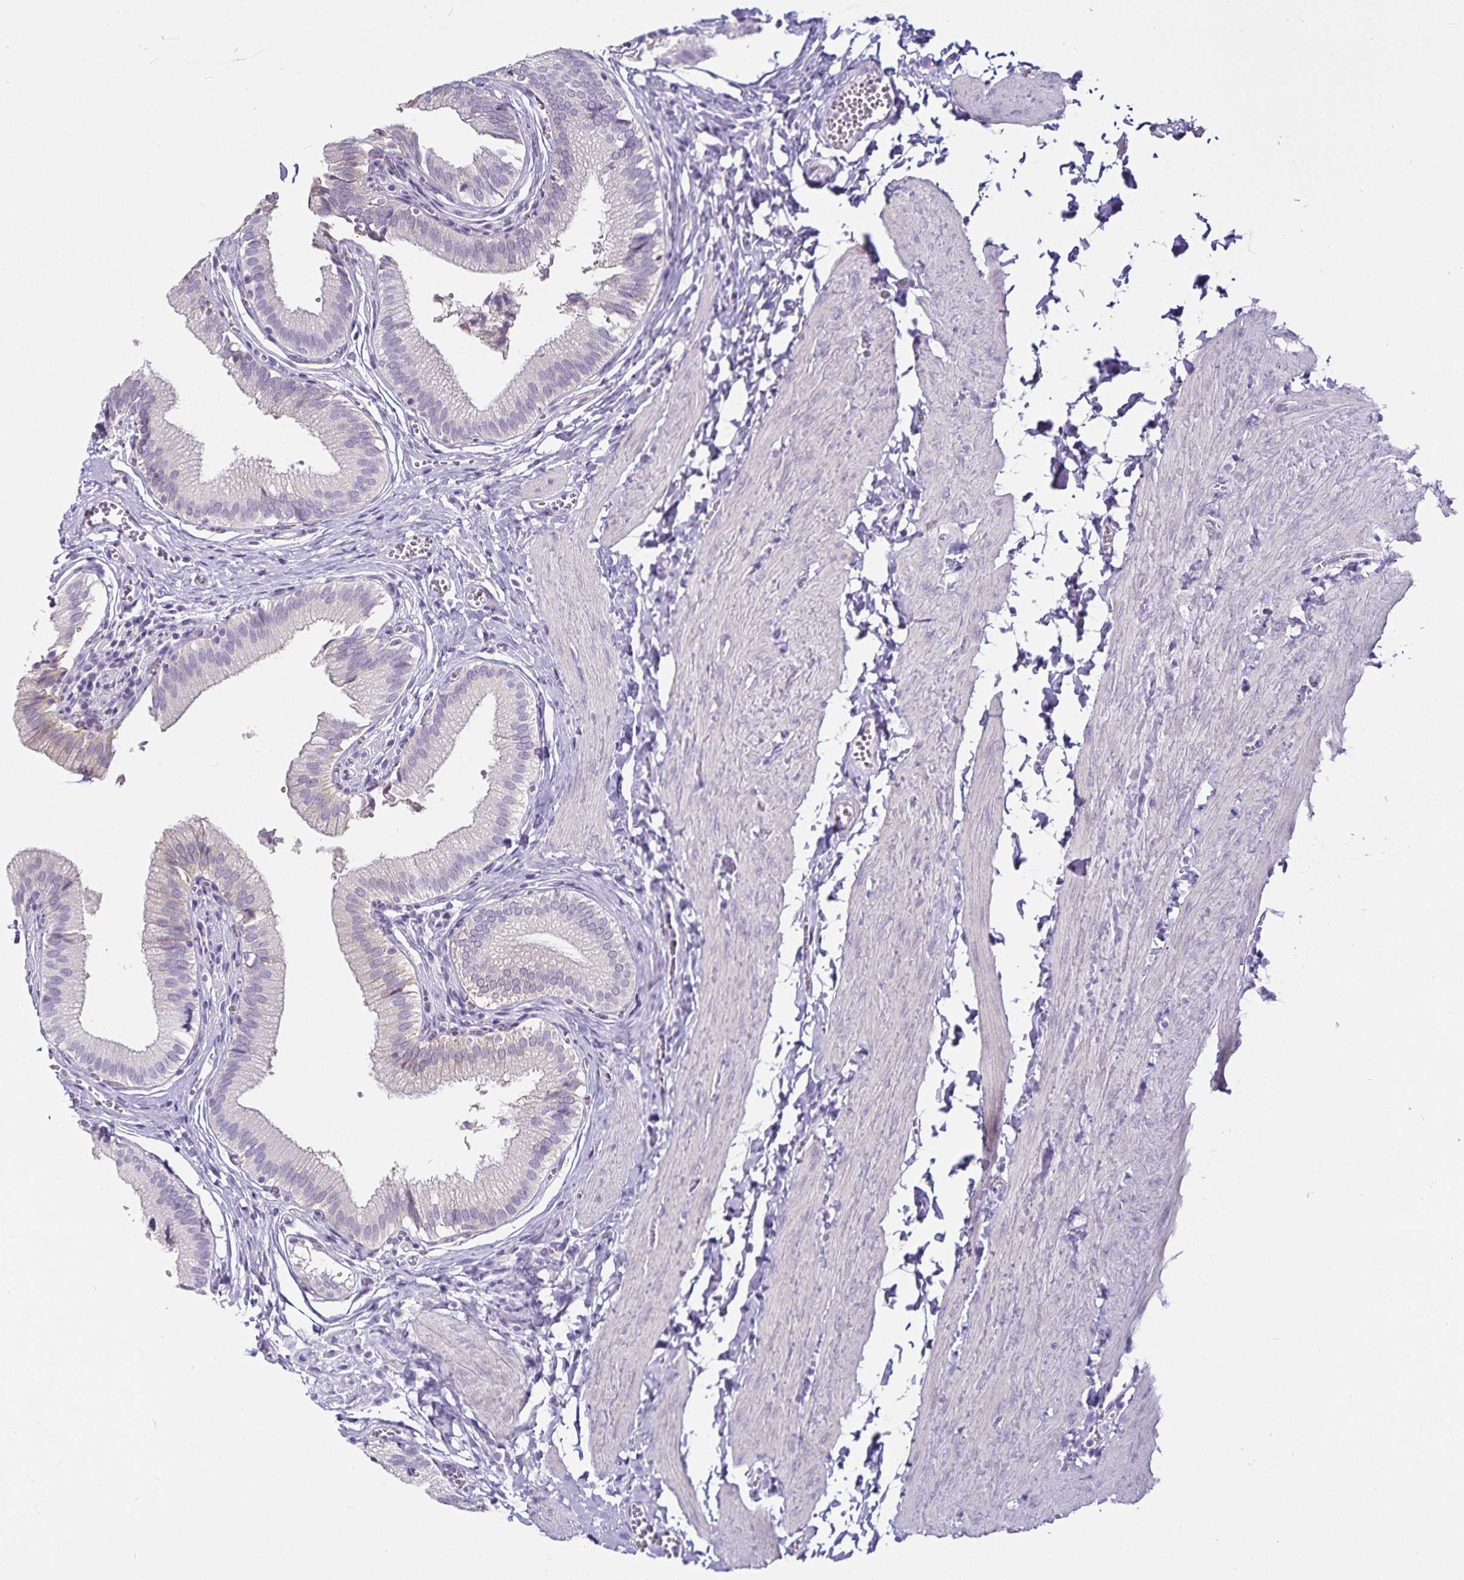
{"staining": {"intensity": "weak", "quantity": "<25%", "location": "cytoplasmic/membranous"}, "tissue": "gallbladder", "cell_type": "Glandular cells", "image_type": "normal", "snomed": [{"axis": "morphology", "description": "Normal tissue, NOS"}, {"axis": "topography", "description": "Gallbladder"}, {"axis": "topography", "description": "Peripheral nerve tissue"}], "caption": "Gallbladder stained for a protein using immunohistochemistry (IHC) reveals no staining glandular cells.", "gene": "CA12", "patient": {"sex": "male", "age": 17}}